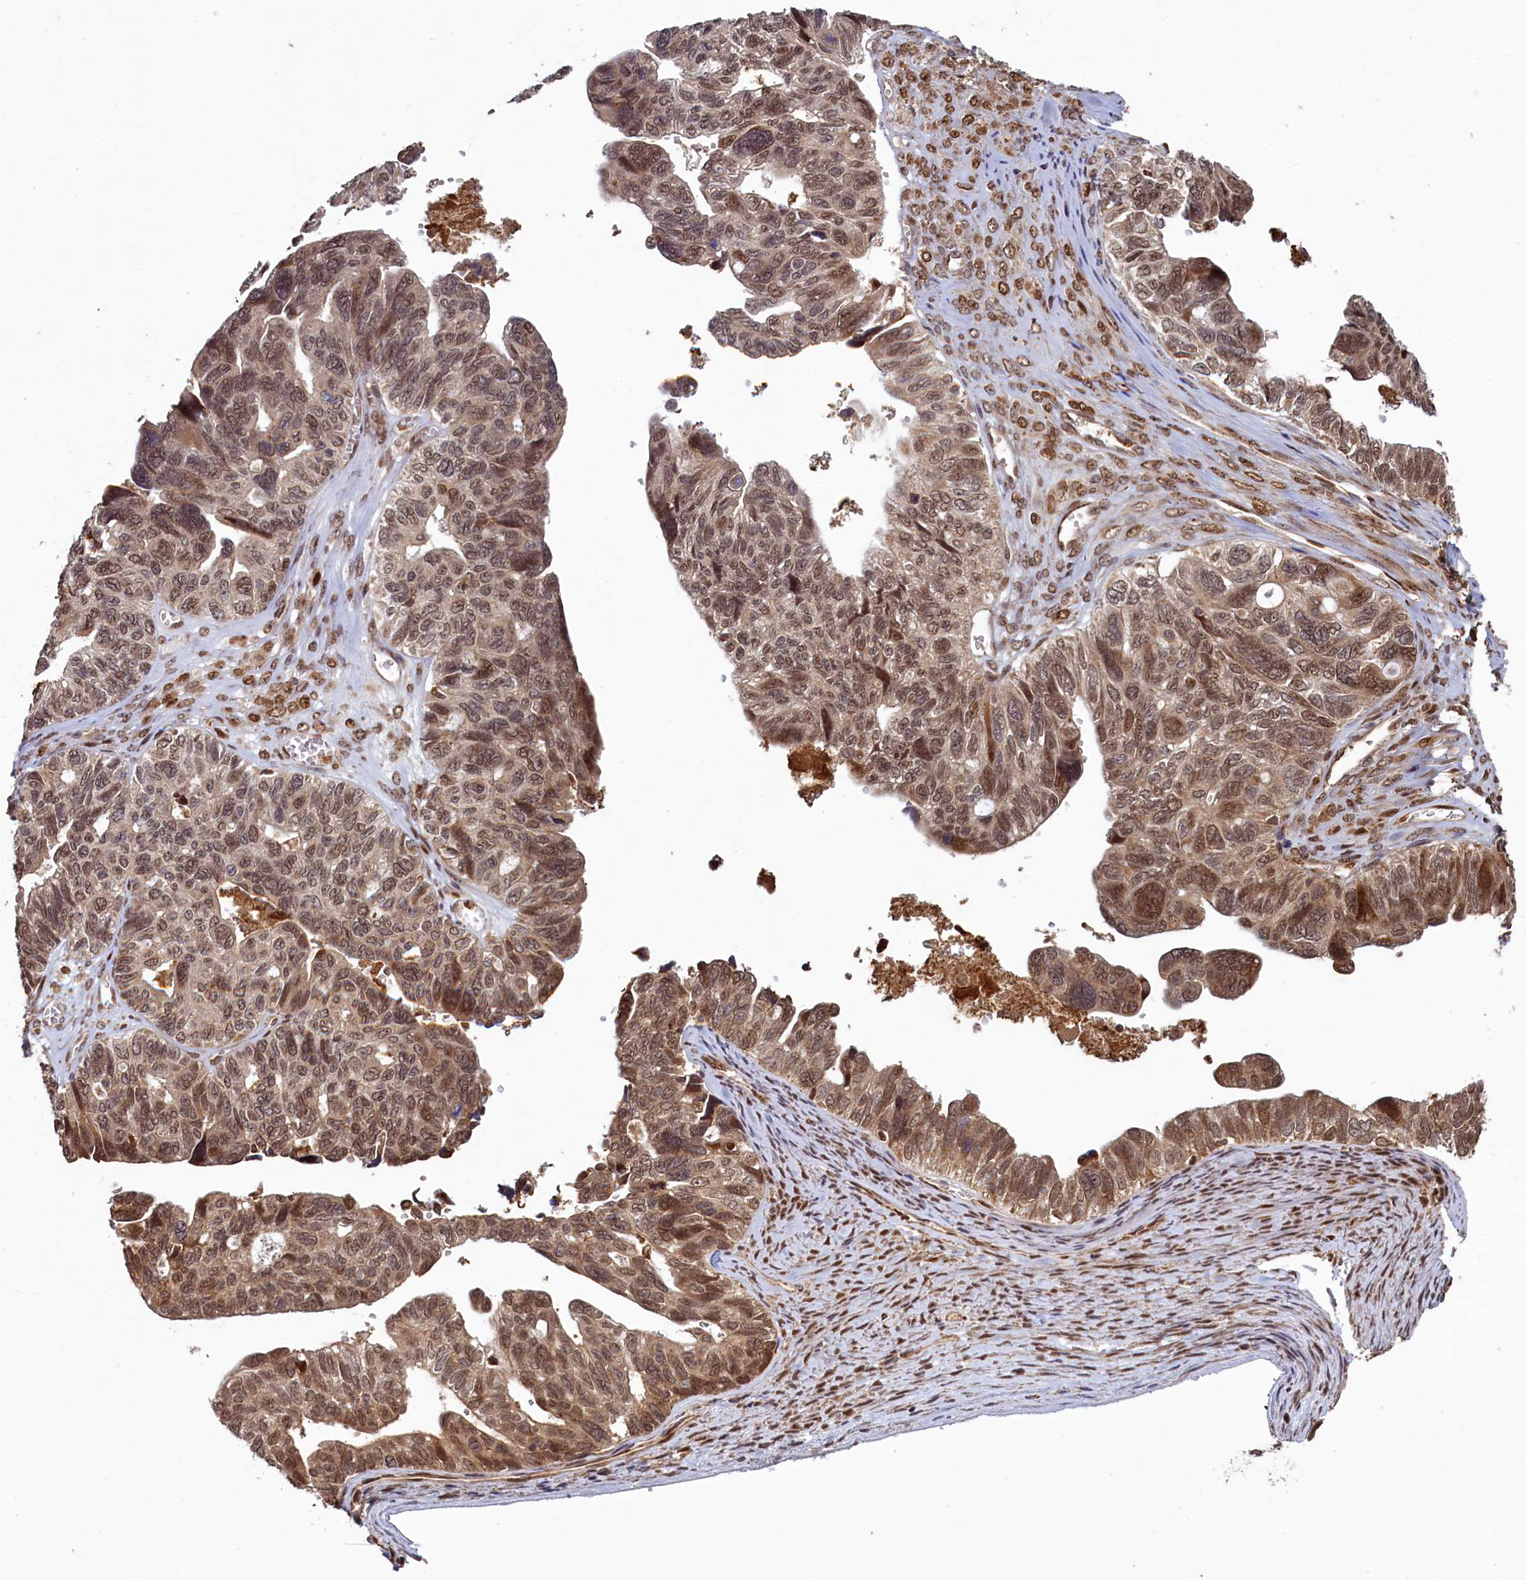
{"staining": {"intensity": "moderate", "quantity": ">75%", "location": "nuclear"}, "tissue": "ovarian cancer", "cell_type": "Tumor cells", "image_type": "cancer", "snomed": [{"axis": "morphology", "description": "Cystadenocarcinoma, serous, NOS"}, {"axis": "topography", "description": "Ovary"}], "caption": "IHC micrograph of human ovarian cancer (serous cystadenocarcinoma) stained for a protein (brown), which displays medium levels of moderate nuclear staining in about >75% of tumor cells.", "gene": "NAE1", "patient": {"sex": "female", "age": 79}}